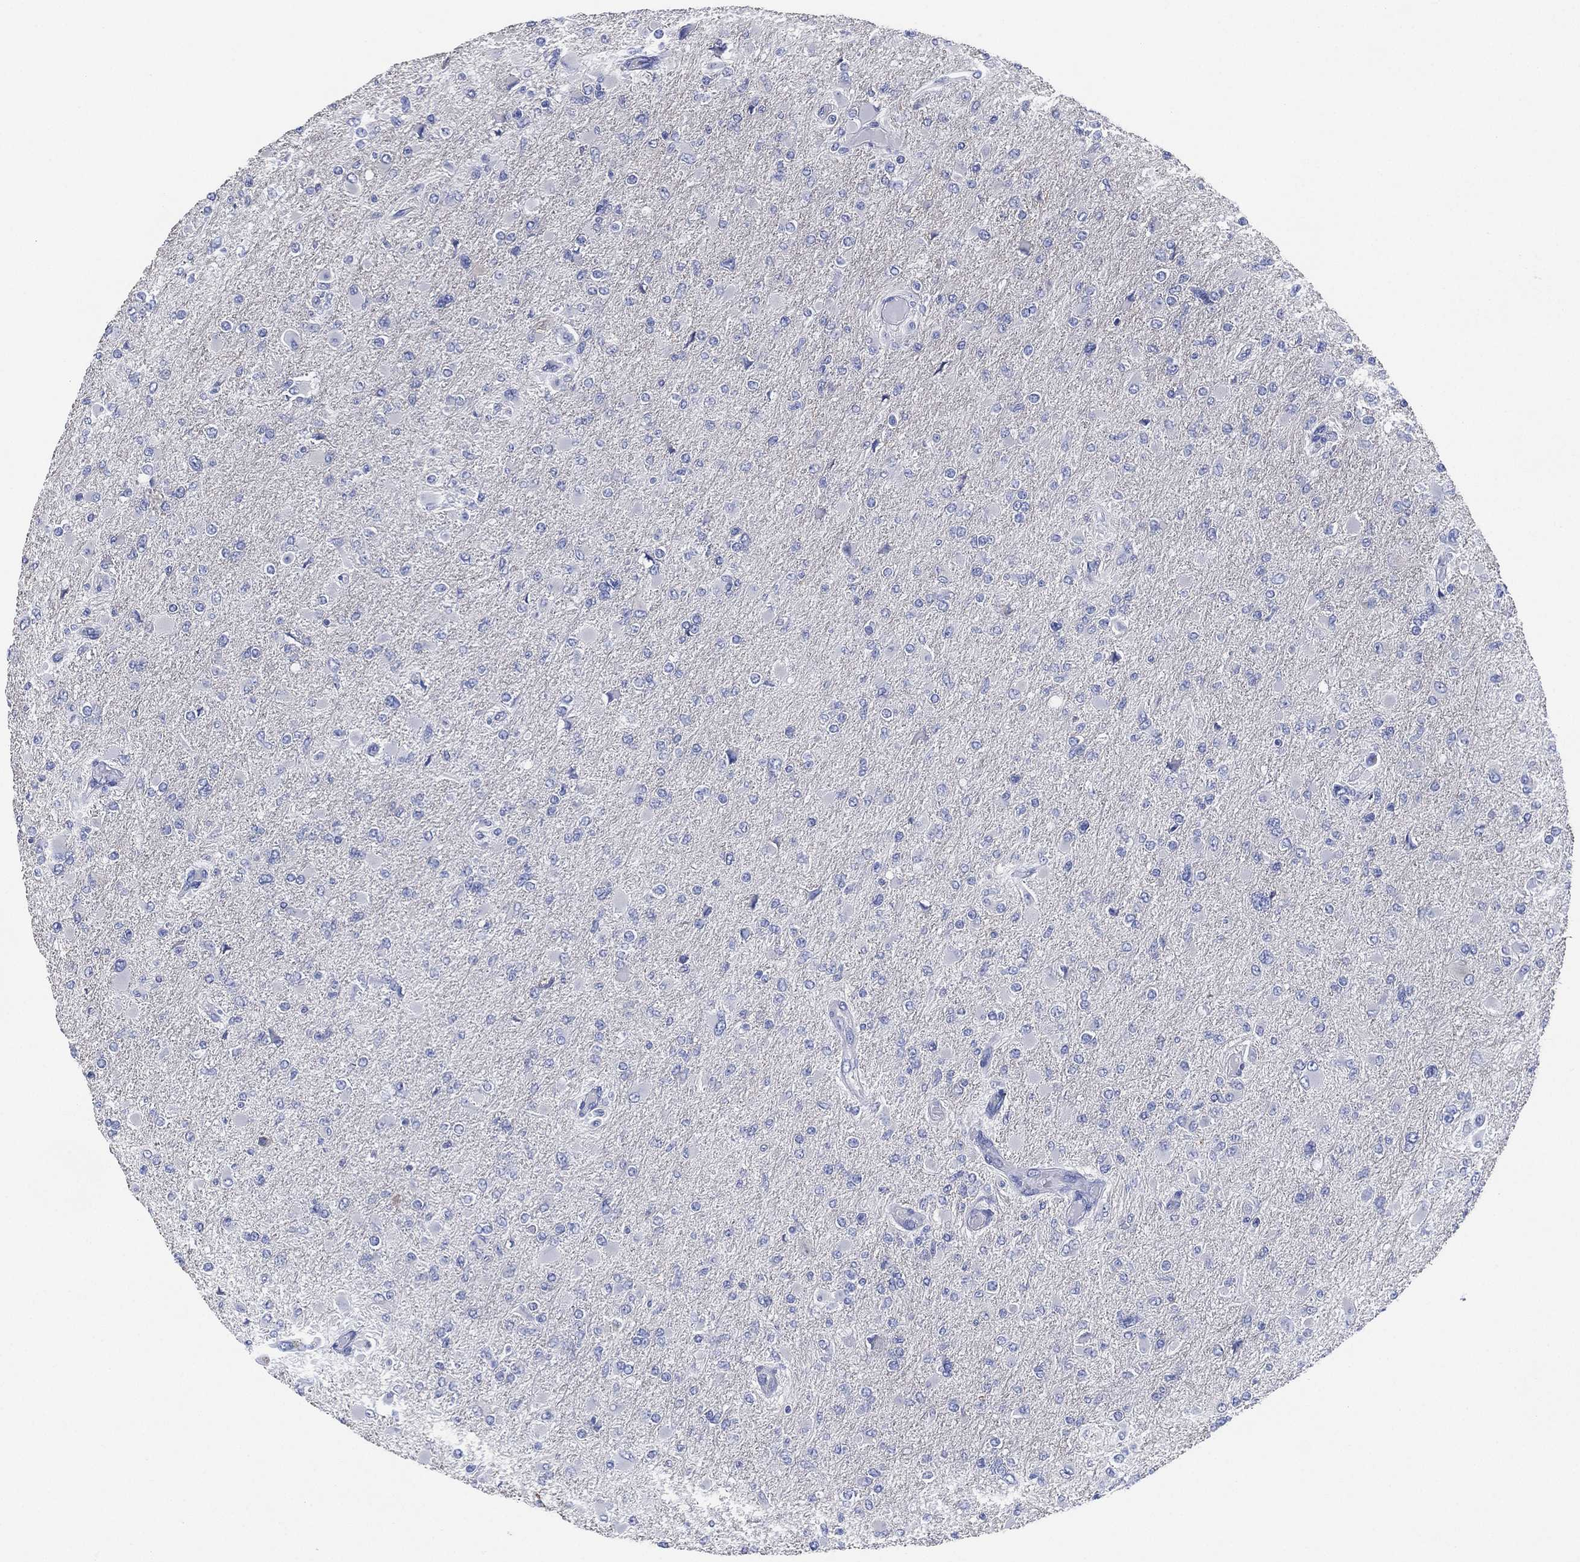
{"staining": {"intensity": "negative", "quantity": "none", "location": "none"}, "tissue": "glioma", "cell_type": "Tumor cells", "image_type": "cancer", "snomed": [{"axis": "morphology", "description": "Glioma, malignant, High grade"}, {"axis": "topography", "description": "Cerebral cortex"}], "caption": "Immunohistochemistry (IHC) of human glioma shows no expression in tumor cells.", "gene": "CHRNA3", "patient": {"sex": "female", "age": 36}}